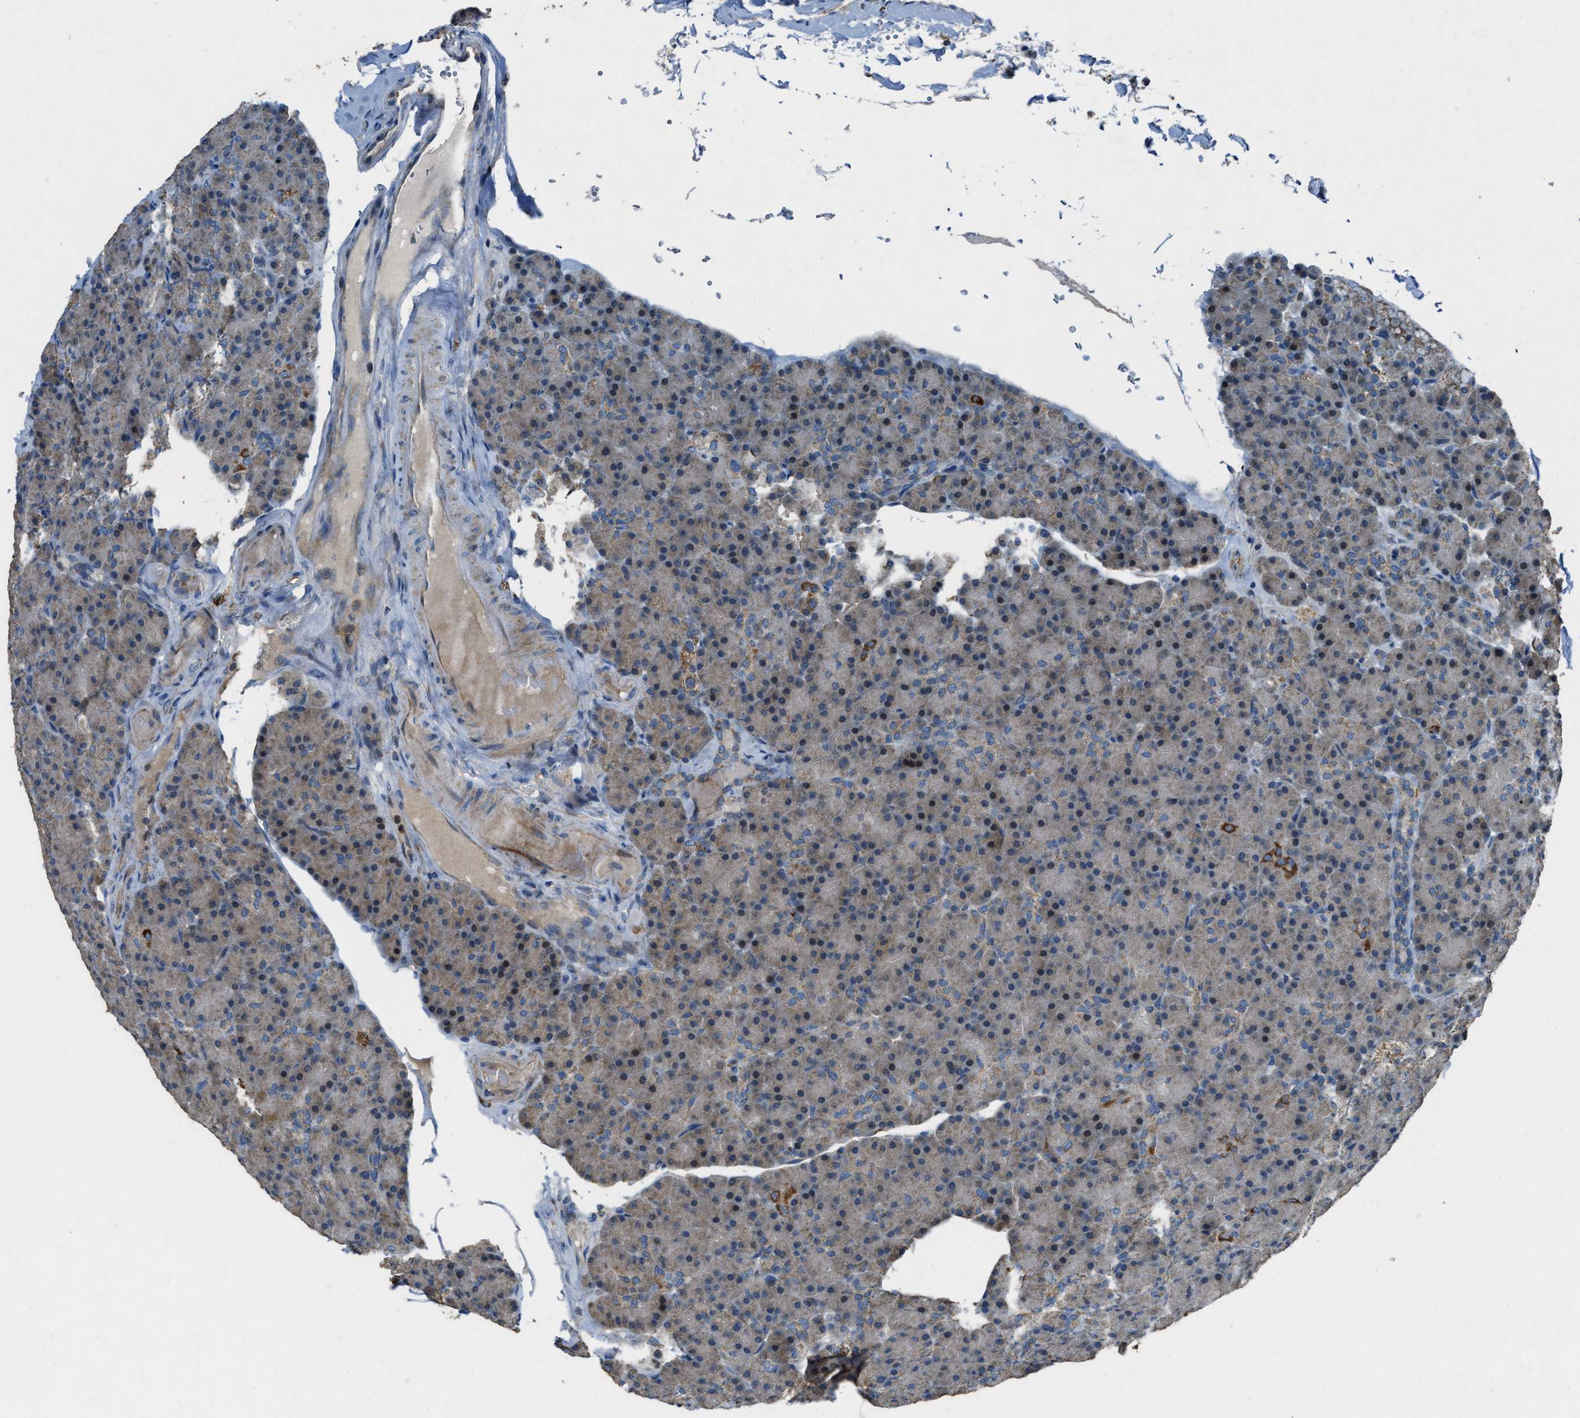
{"staining": {"intensity": "moderate", "quantity": "25%-75%", "location": "cytoplasmic/membranous"}, "tissue": "pancreas", "cell_type": "Exocrine glandular cells", "image_type": "normal", "snomed": [{"axis": "morphology", "description": "Normal tissue, NOS"}, {"axis": "topography", "description": "Pancreas"}], "caption": "Pancreas stained with immunohistochemistry exhibits moderate cytoplasmic/membranous staining in approximately 25%-75% of exocrine glandular cells.", "gene": "SLC25A11", "patient": {"sex": "female", "age": 43}}